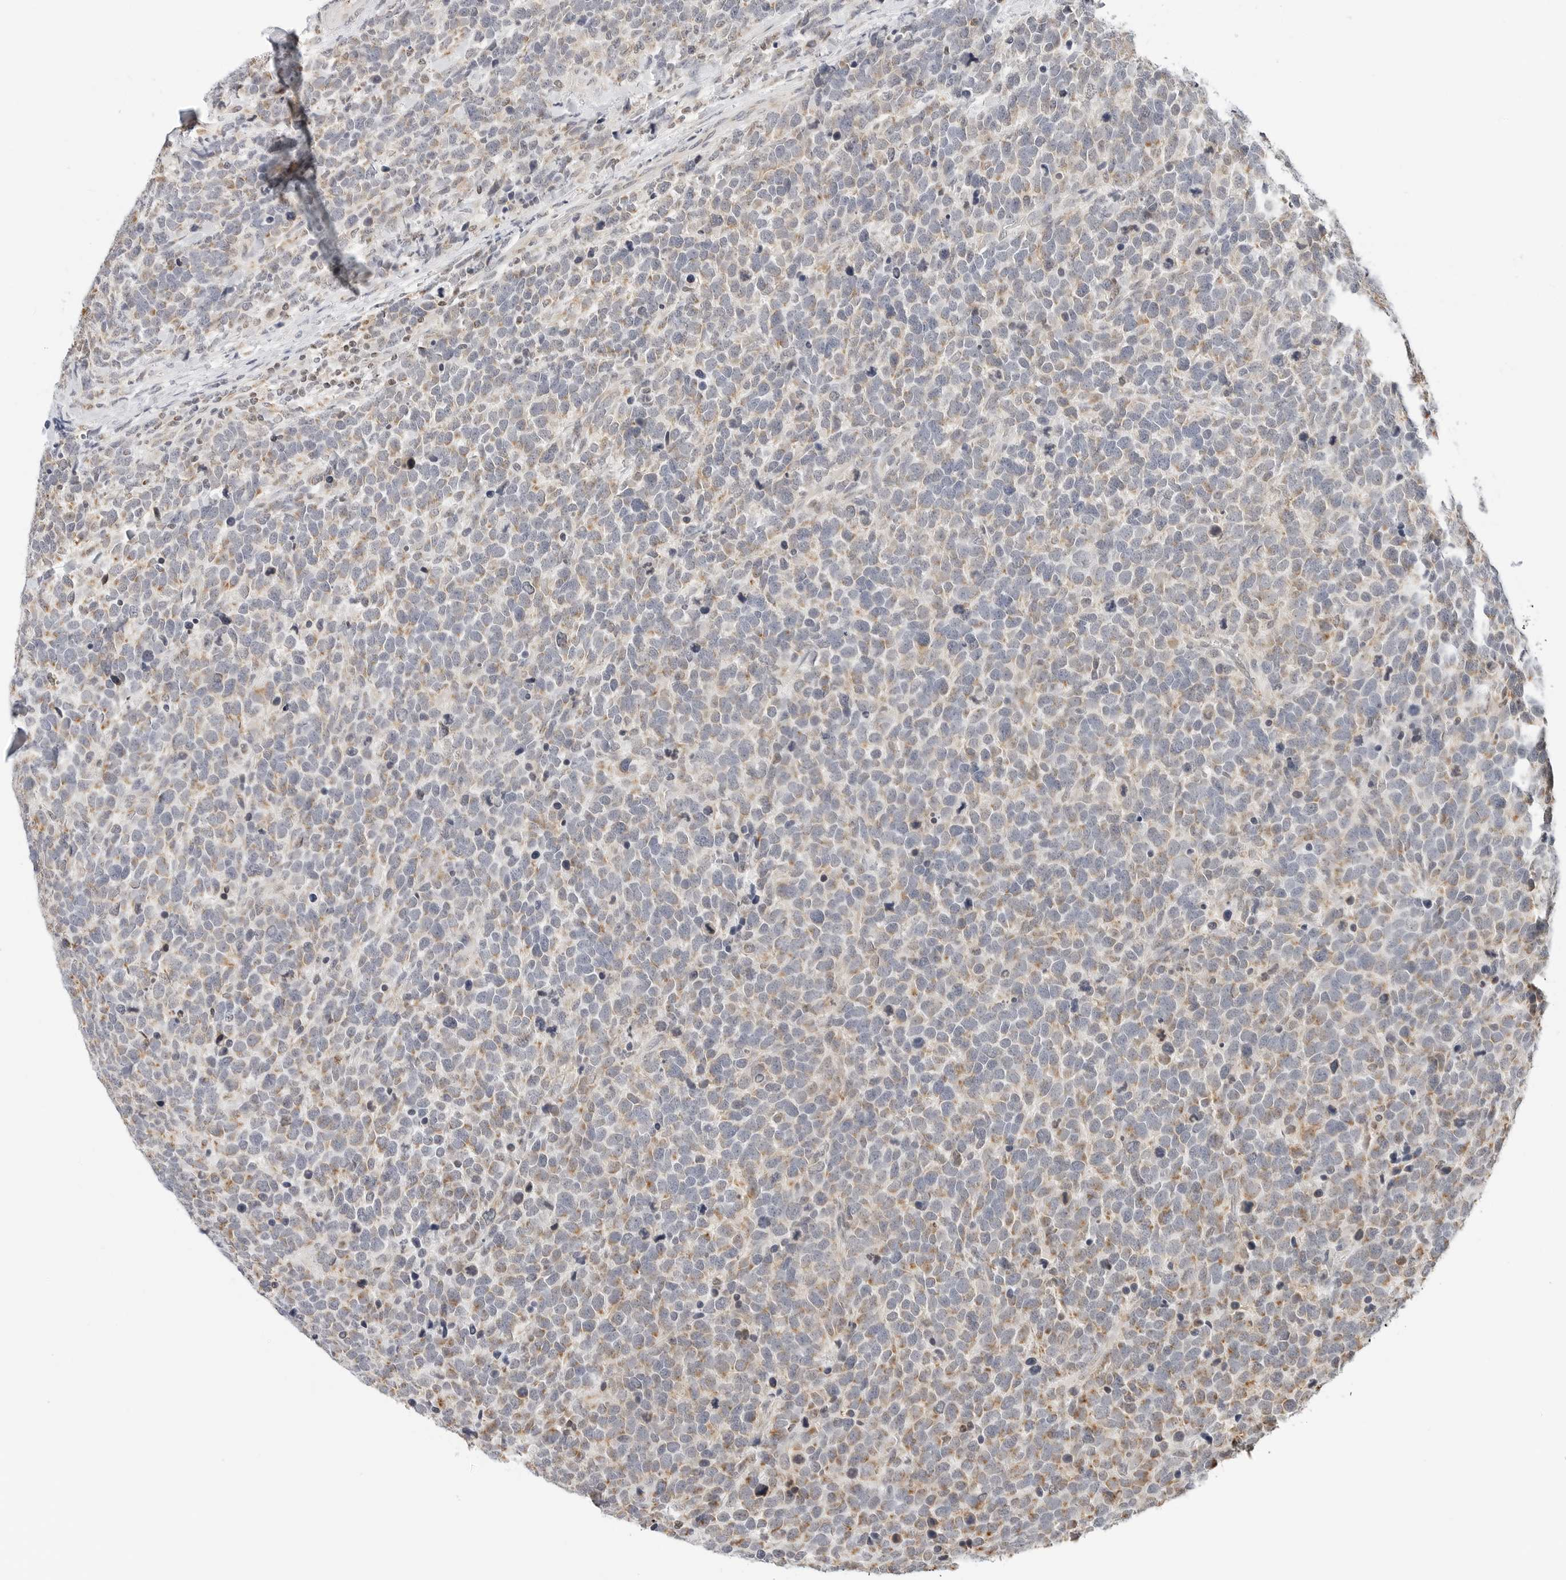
{"staining": {"intensity": "weak", "quantity": ">75%", "location": "cytoplasmic/membranous"}, "tissue": "urothelial cancer", "cell_type": "Tumor cells", "image_type": "cancer", "snomed": [{"axis": "morphology", "description": "Urothelial carcinoma, High grade"}, {"axis": "topography", "description": "Urinary bladder"}], "caption": "Weak cytoplasmic/membranous staining is identified in about >75% of tumor cells in urothelial cancer.", "gene": "ATL1", "patient": {"sex": "female", "age": 82}}